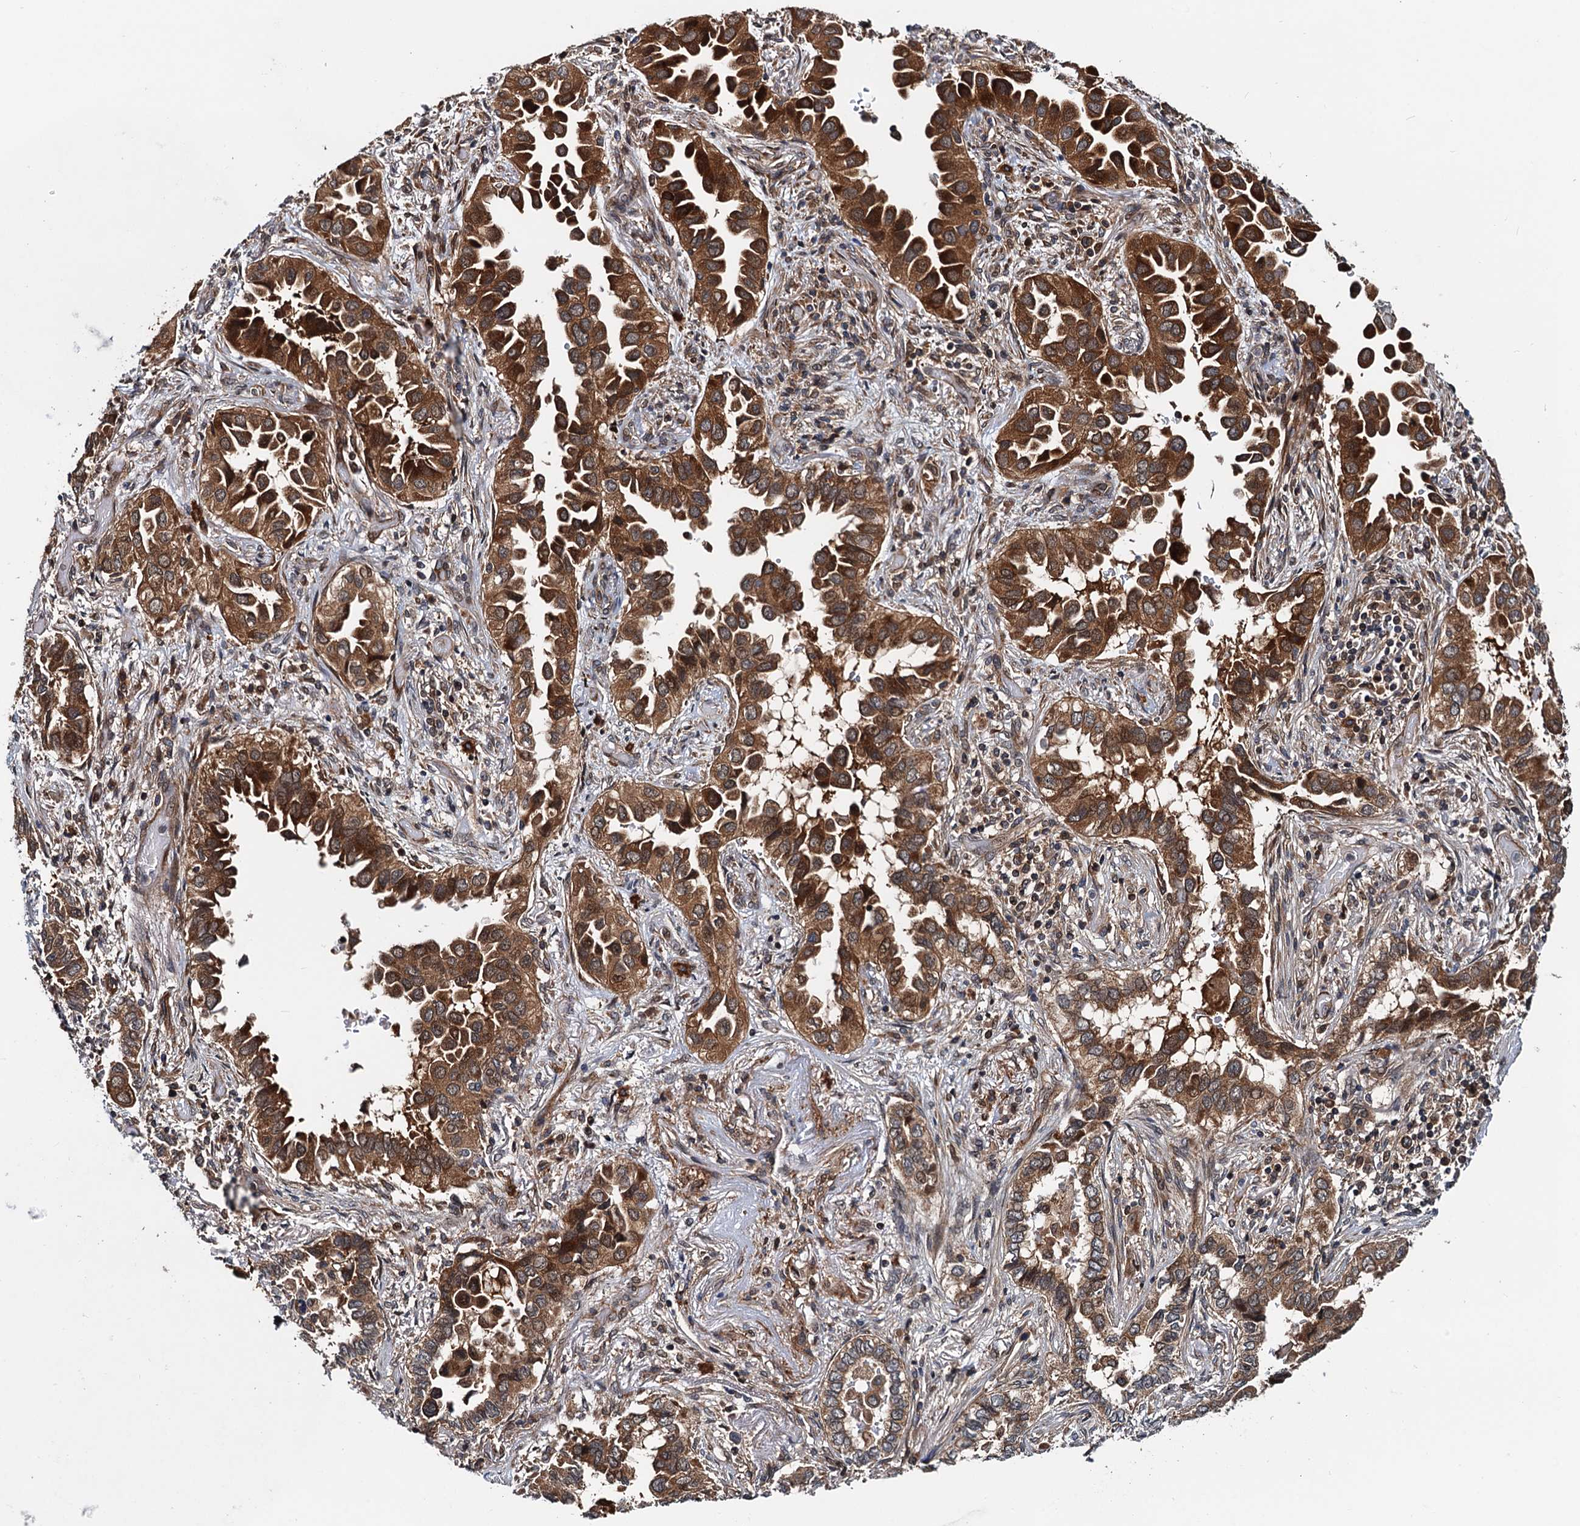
{"staining": {"intensity": "strong", "quantity": ">75%", "location": "cytoplasmic/membranous,nuclear"}, "tissue": "lung cancer", "cell_type": "Tumor cells", "image_type": "cancer", "snomed": [{"axis": "morphology", "description": "Adenocarcinoma, NOS"}, {"axis": "topography", "description": "Lung"}], "caption": "This micrograph exhibits immunohistochemistry (IHC) staining of lung cancer, with high strong cytoplasmic/membranous and nuclear expression in approximately >75% of tumor cells.", "gene": "AAGAB", "patient": {"sex": "female", "age": 76}}